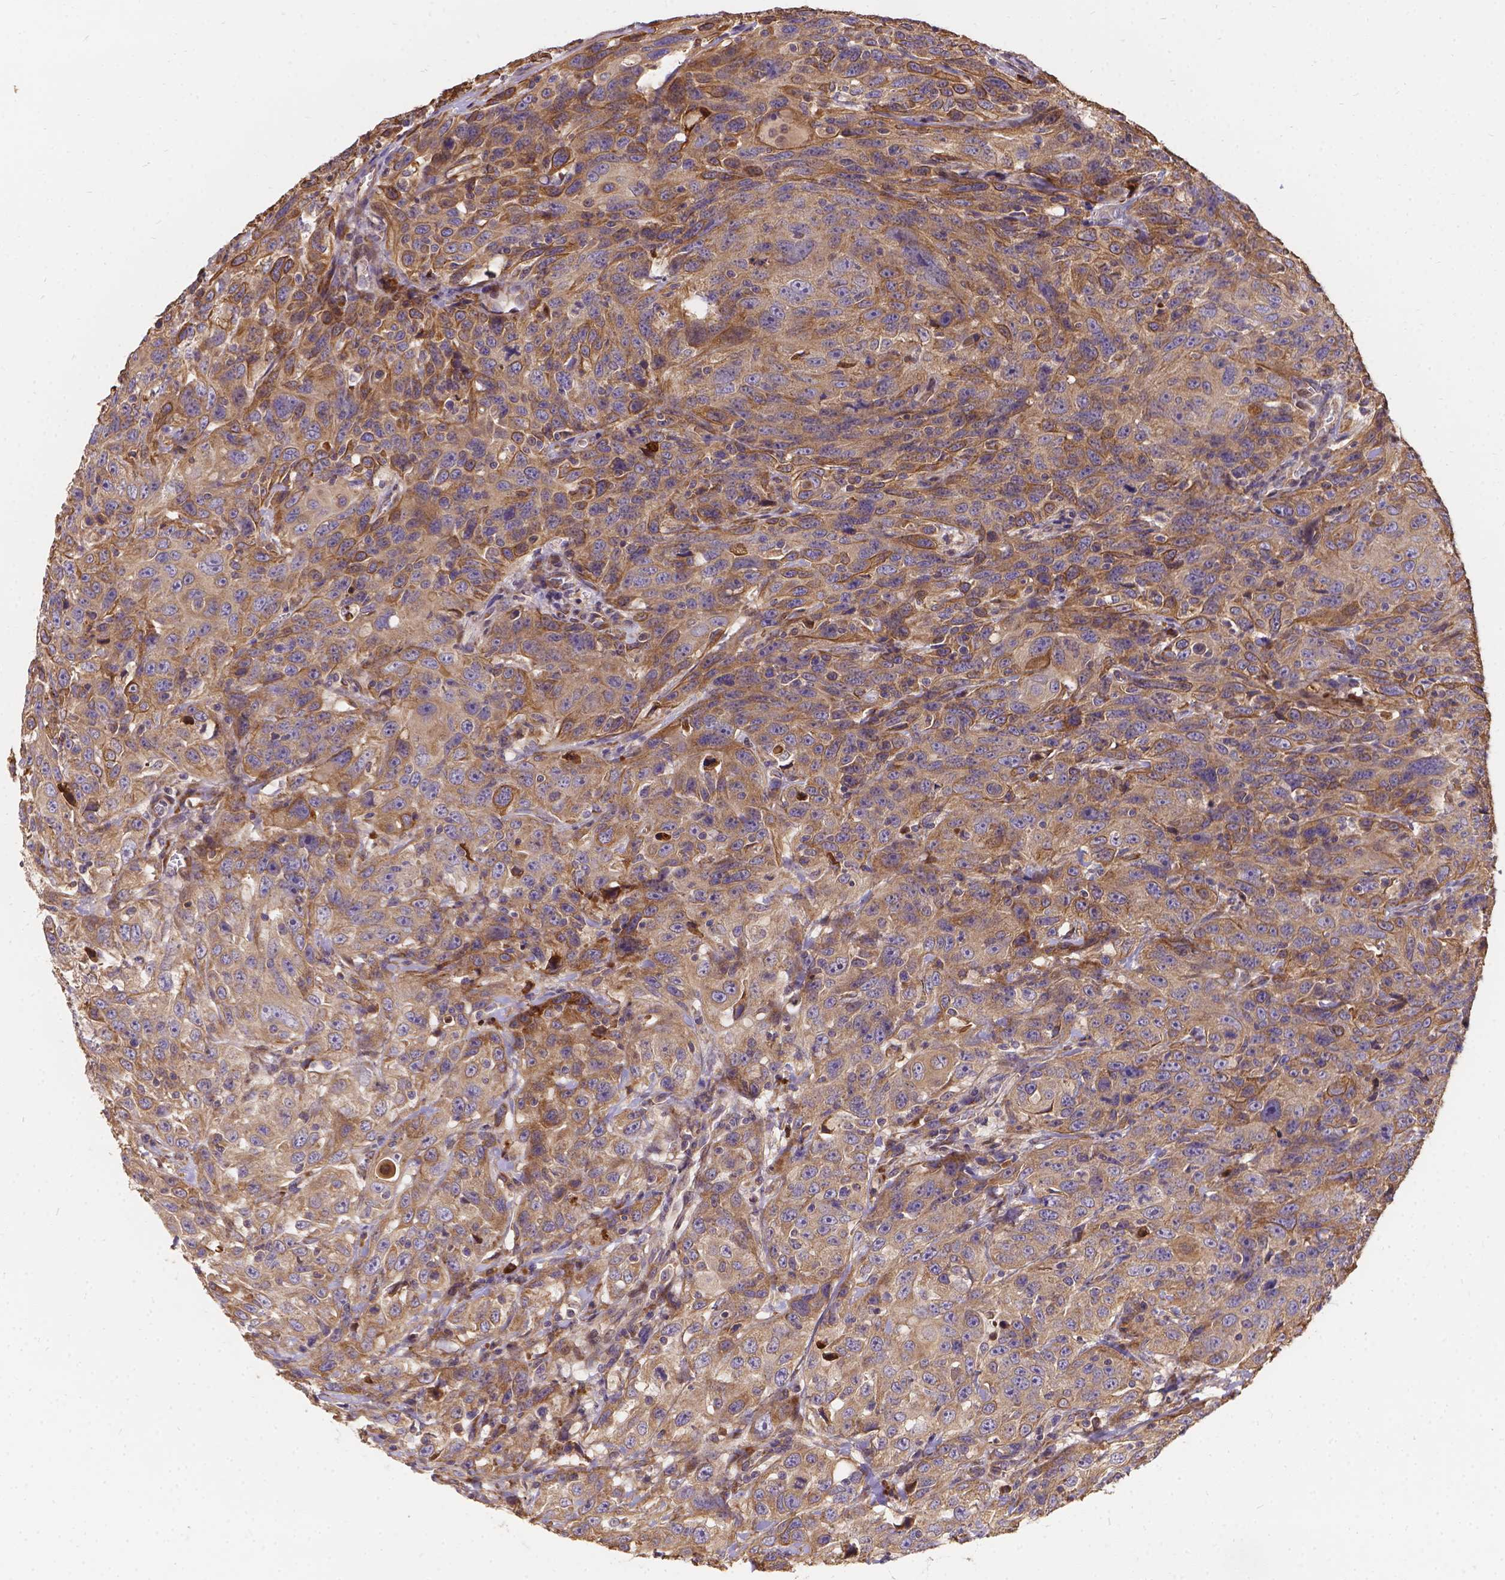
{"staining": {"intensity": "weak", "quantity": ">75%", "location": "cytoplasmic/membranous"}, "tissue": "urothelial cancer", "cell_type": "Tumor cells", "image_type": "cancer", "snomed": [{"axis": "morphology", "description": "Urothelial carcinoma, NOS"}, {"axis": "morphology", "description": "Urothelial carcinoma, High grade"}, {"axis": "topography", "description": "Urinary bladder"}], "caption": "Immunohistochemistry image of human urothelial carcinoma (high-grade) stained for a protein (brown), which demonstrates low levels of weak cytoplasmic/membranous positivity in approximately >75% of tumor cells.", "gene": "DENND6A", "patient": {"sex": "female", "age": 73}}